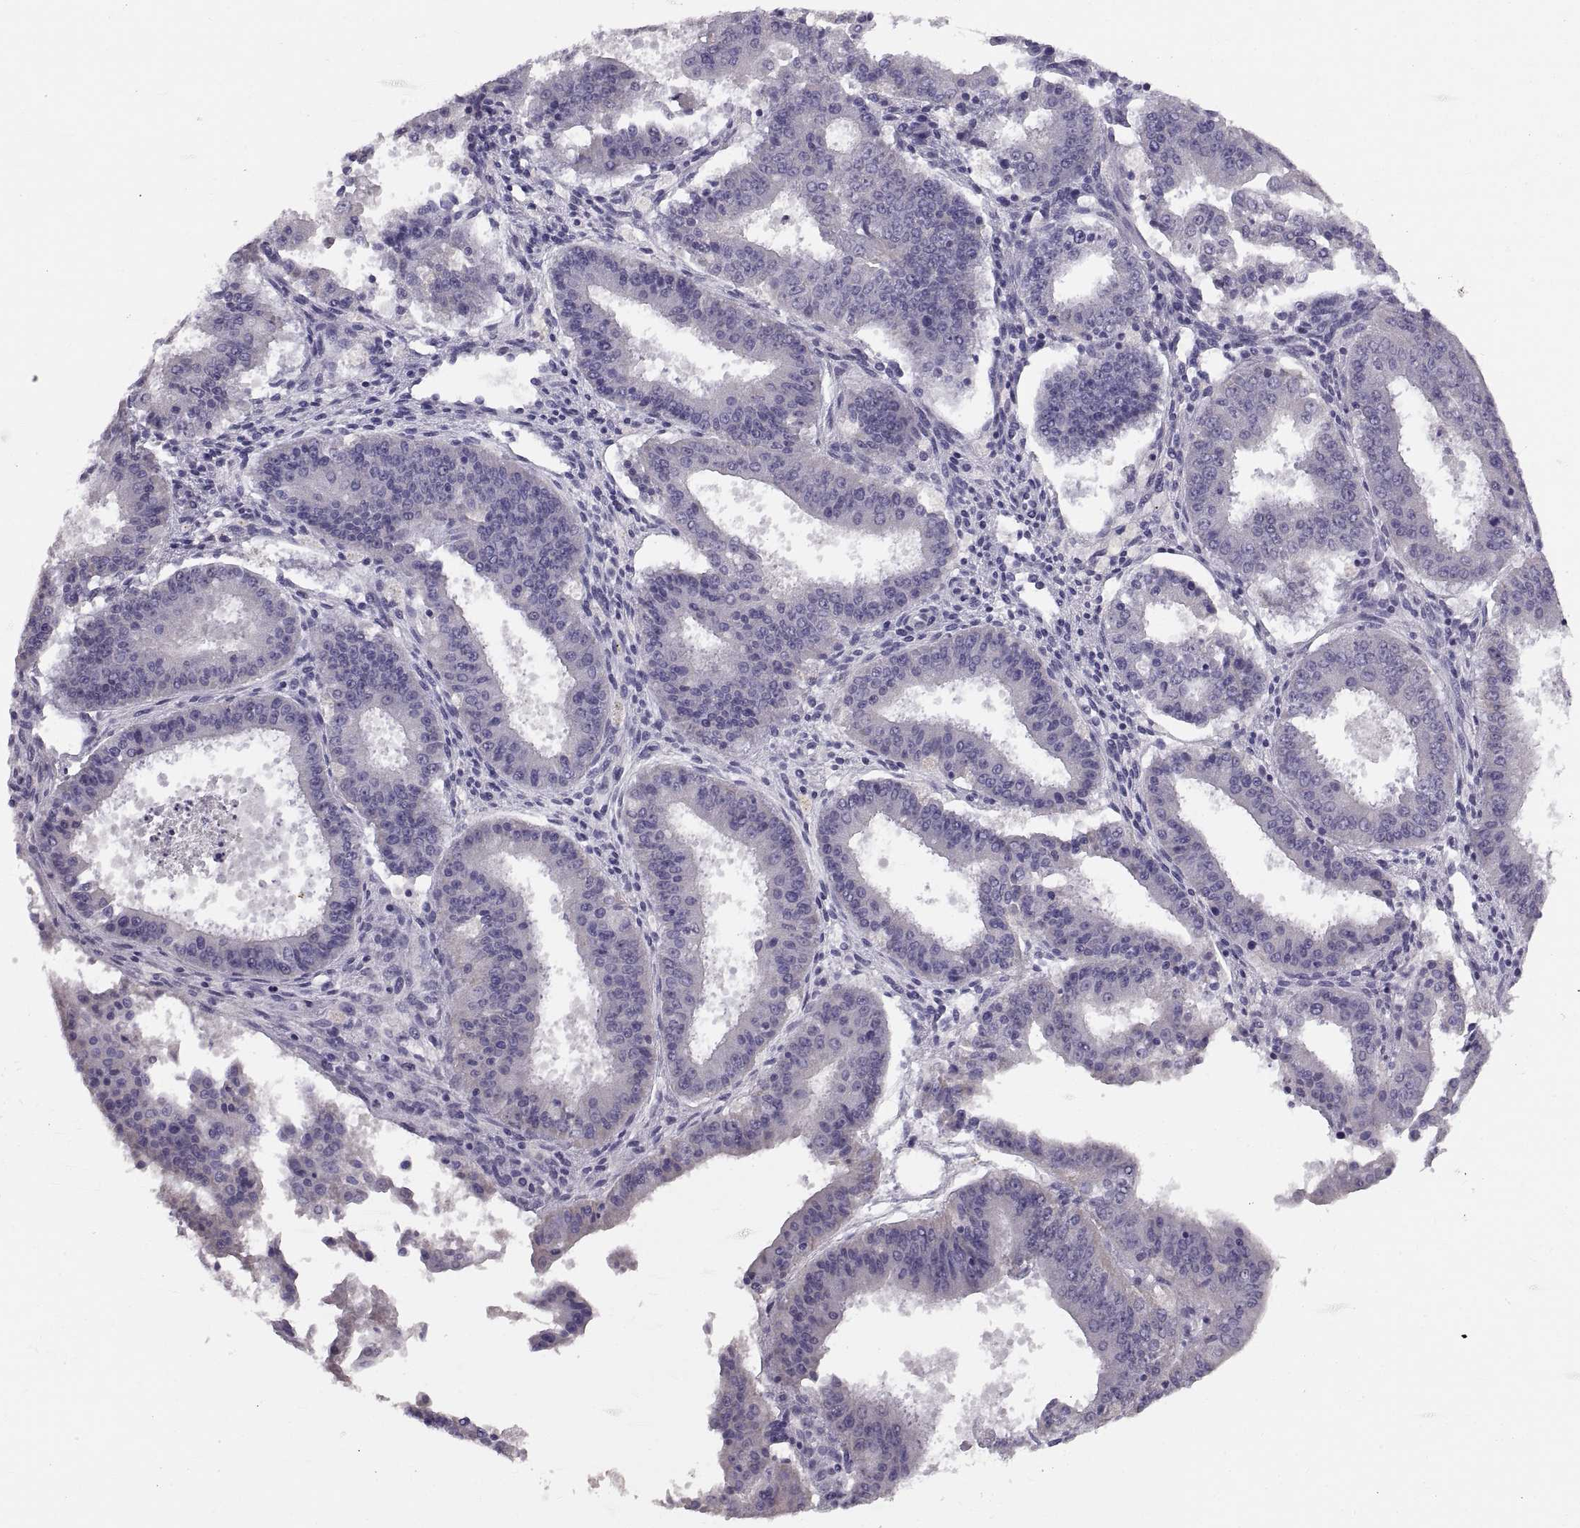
{"staining": {"intensity": "negative", "quantity": "none", "location": "none"}, "tissue": "ovarian cancer", "cell_type": "Tumor cells", "image_type": "cancer", "snomed": [{"axis": "morphology", "description": "Carcinoma, endometroid"}, {"axis": "topography", "description": "Ovary"}], "caption": "DAB (3,3'-diaminobenzidine) immunohistochemical staining of human ovarian endometroid carcinoma exhibits no significant positivity in tumor cells.", "gene": "WBP2NL", "patient": {"sex": "female", "age": 42}}